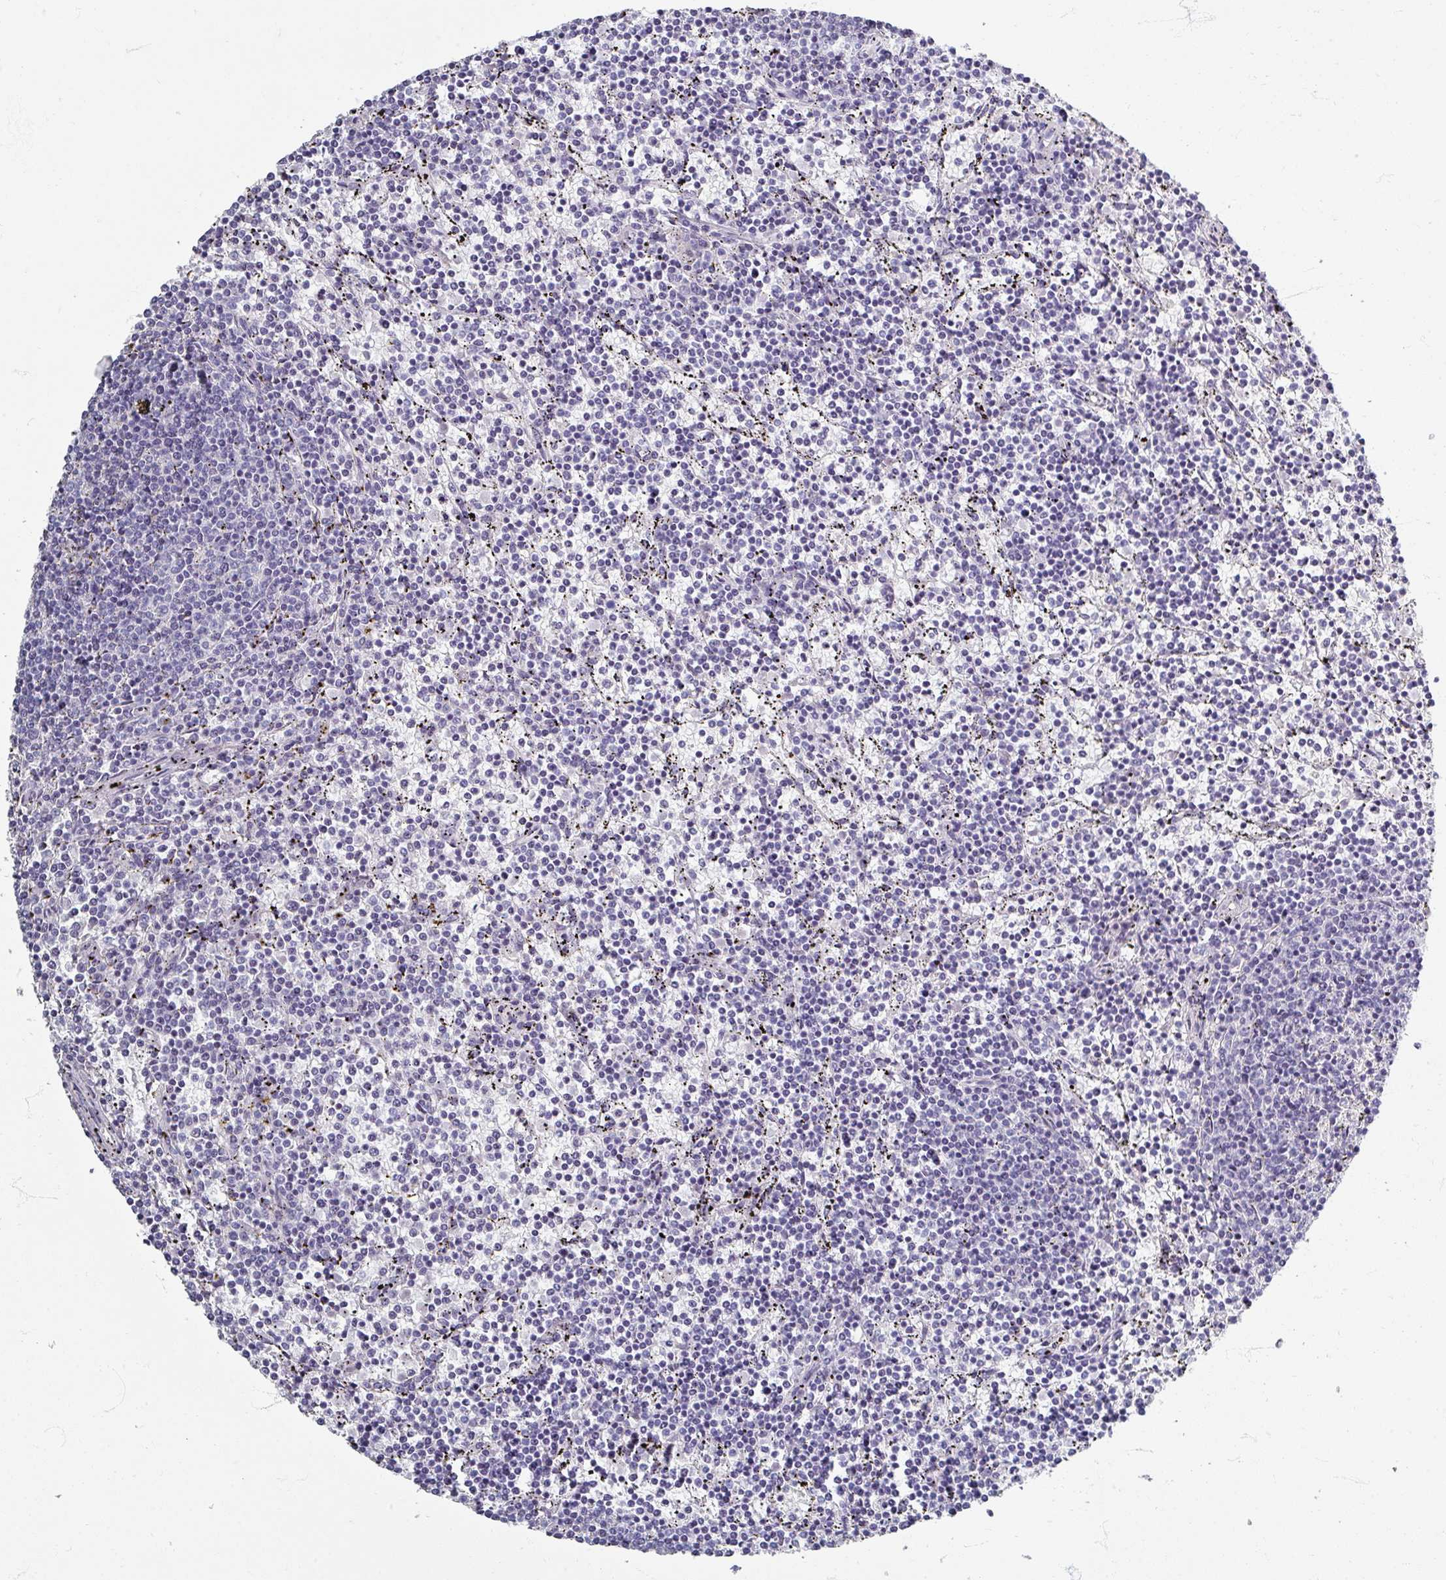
{"staining": {"intensity": "negative", "quantity": "none", "location": "none"}, "tissue": "lymphoma", "cell_type": "Tumor cells", "image_type": "cancer", "snomed": [{"axis": "morphology", "description": "Malignant lymphoma, non-Hodgkin's type, Low grade"}, {"axis": "topography", "description": "Spleen"}], "caption": "Tumor cells are negative for protein expression in human lymphoma.", "gene": "ZNF878", "patient": {"sex": "female", "age": 50}}